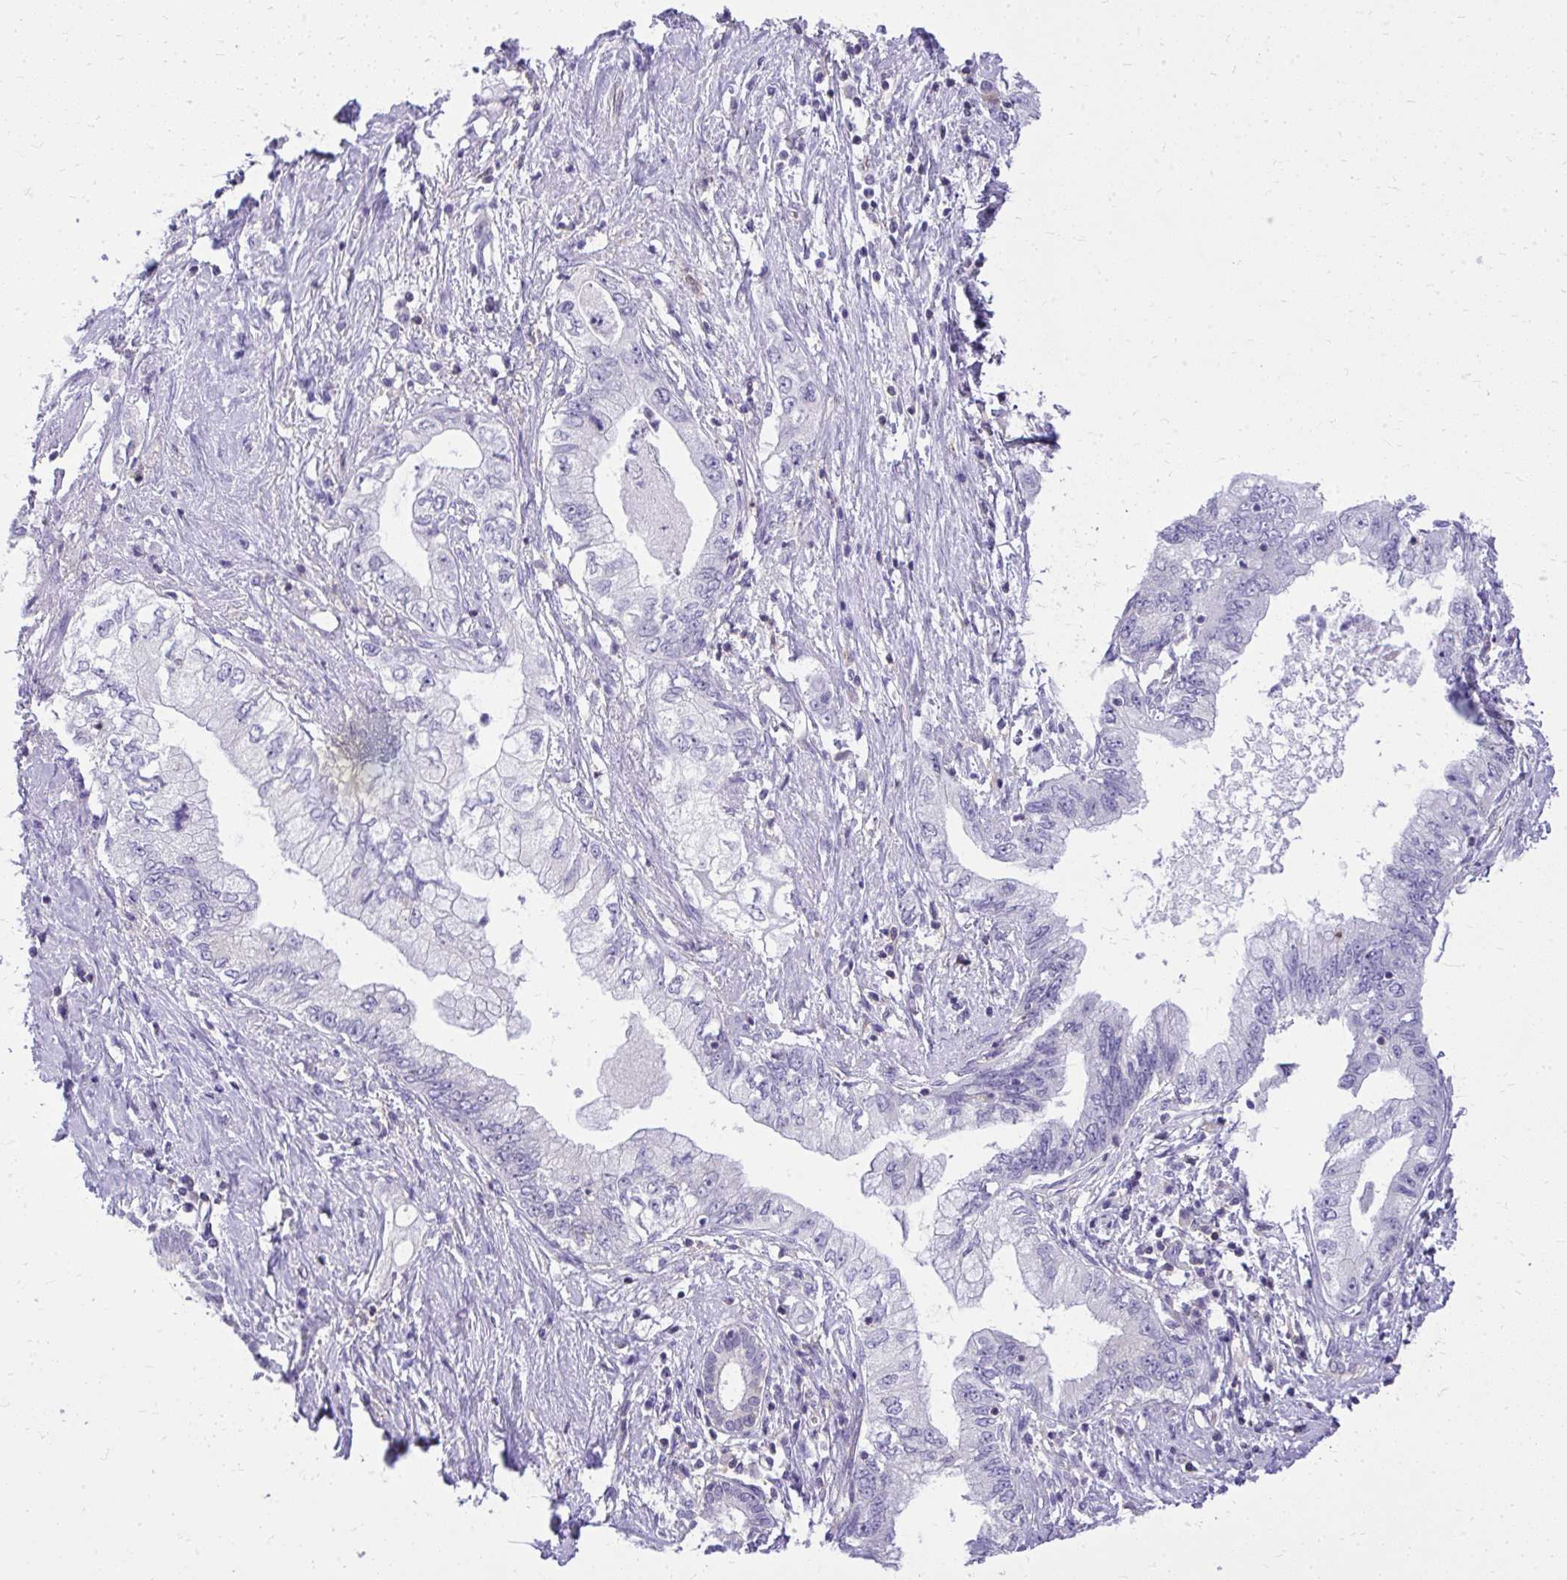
{"staining": {"intensity": "negative", "quantity": "none", "location": "none"}, "tissue": "pancreatic cancer", "cell_type": "Tumor cells", "image_type": "cancer", "snomed": [{"axis": "morphology", "description": "Adenocarcinoma, NOS"}, {"axis": "topography", "description": "Pancreas"}], "caption": "Immunohistochemical staining of human adenocarcinoma (pancreatic) demonstrates no significant expression in tumor cells.", "gene": "GPRIN3", "patient": {"sex": "female", "age": 73}}